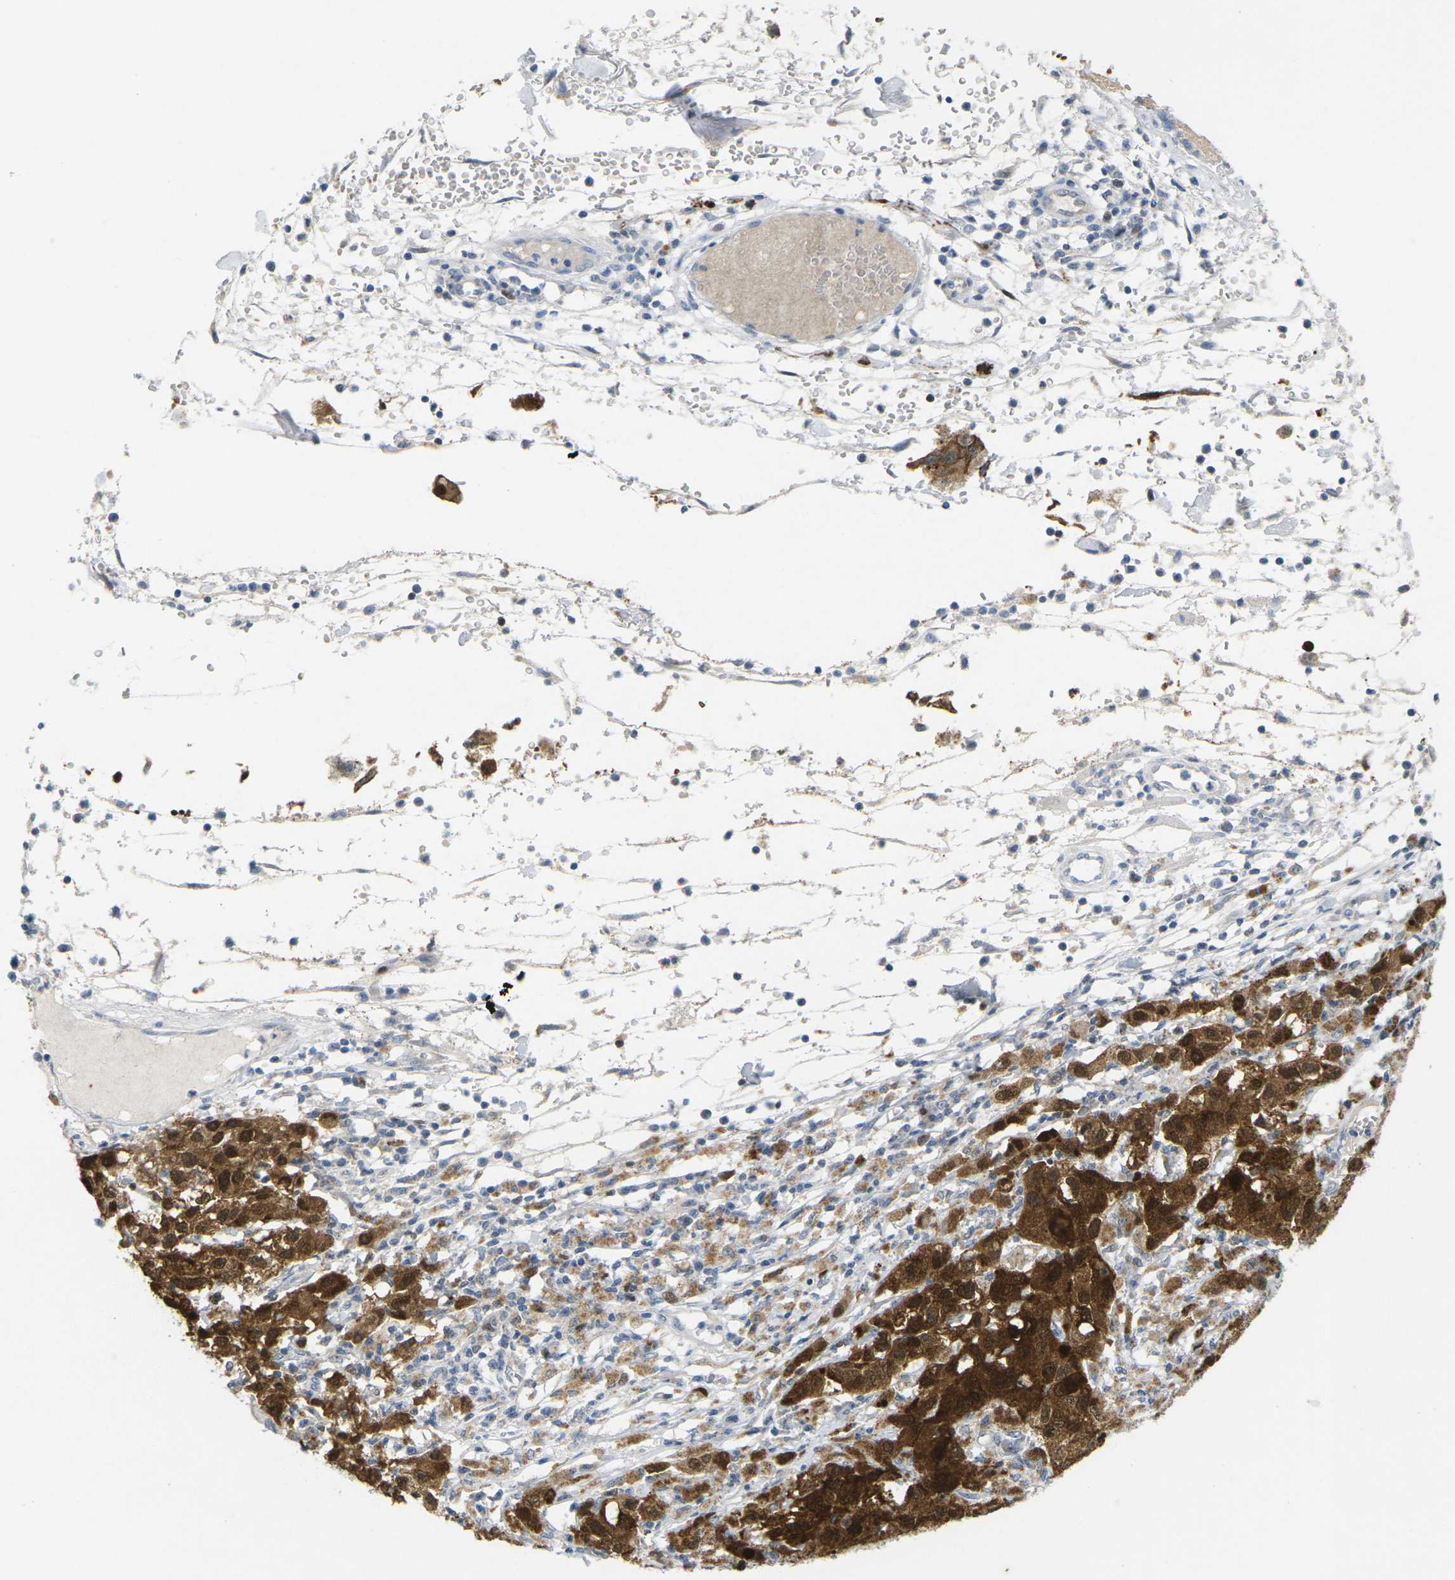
{"staining": {"intensity": "strong", "quantity": ">75%", "location": "cytoplasmic/membranous,nuclear"}, "tissue": "melanoma", "cell_type": "Tumor cells", "image_type": "cancer", "snomed": [{"axis": "morphology", "description": "Malignant melanoma in situ"}, {"axis": "morphology", "description": "Malignant melanoma, NOS"}, {"axis": "topography", "description": "Skin"}], "caption": "High-power microscopy captured an immunohistochemistry (IHC) histopathology image of melanoma, revealing strong cytoplasmic/membranous and nuclear staining in about >75% of tumor cells.", "gene": "CDK2", "patient": {"sex": "female", "age": 88}}